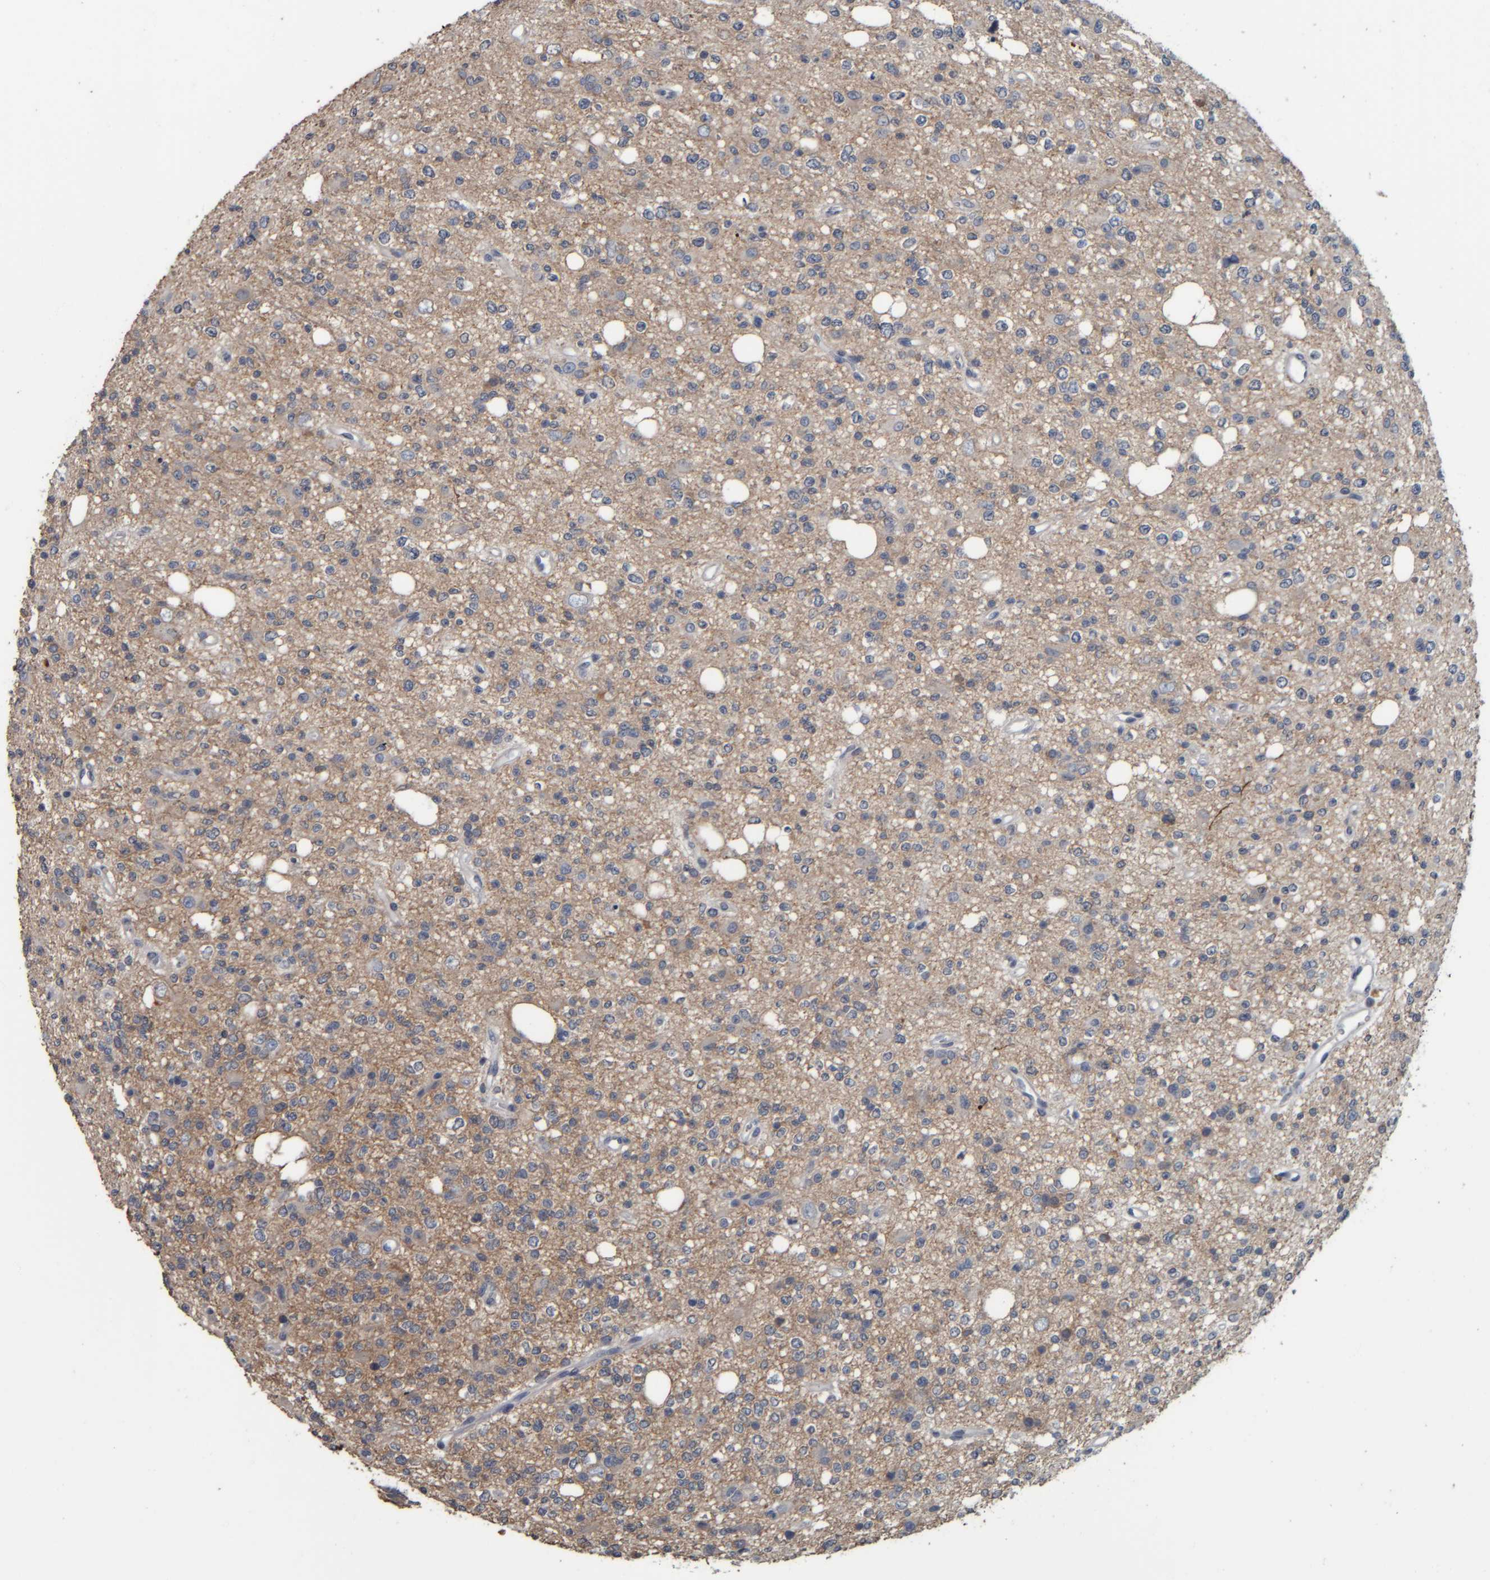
{"staining": {"intensity": "negative", "quantity": "none", "location": "none"}, "tissue": "glioma", "cell_type": "Tumor cells", "image_type": "cancer", "snomed": [{"axis": "morphology", "description": "Glioma, malignant, High grade"}, {"axis": "topography", "description": "Brain"}], "caption": "Human high-grade glioma (malignant) stained for a protein using immunohistochemistry demonstrates no positivity in tumor cells.", "gene": "CAVIN4", "patient": {"sex": "female", "age": 62}}